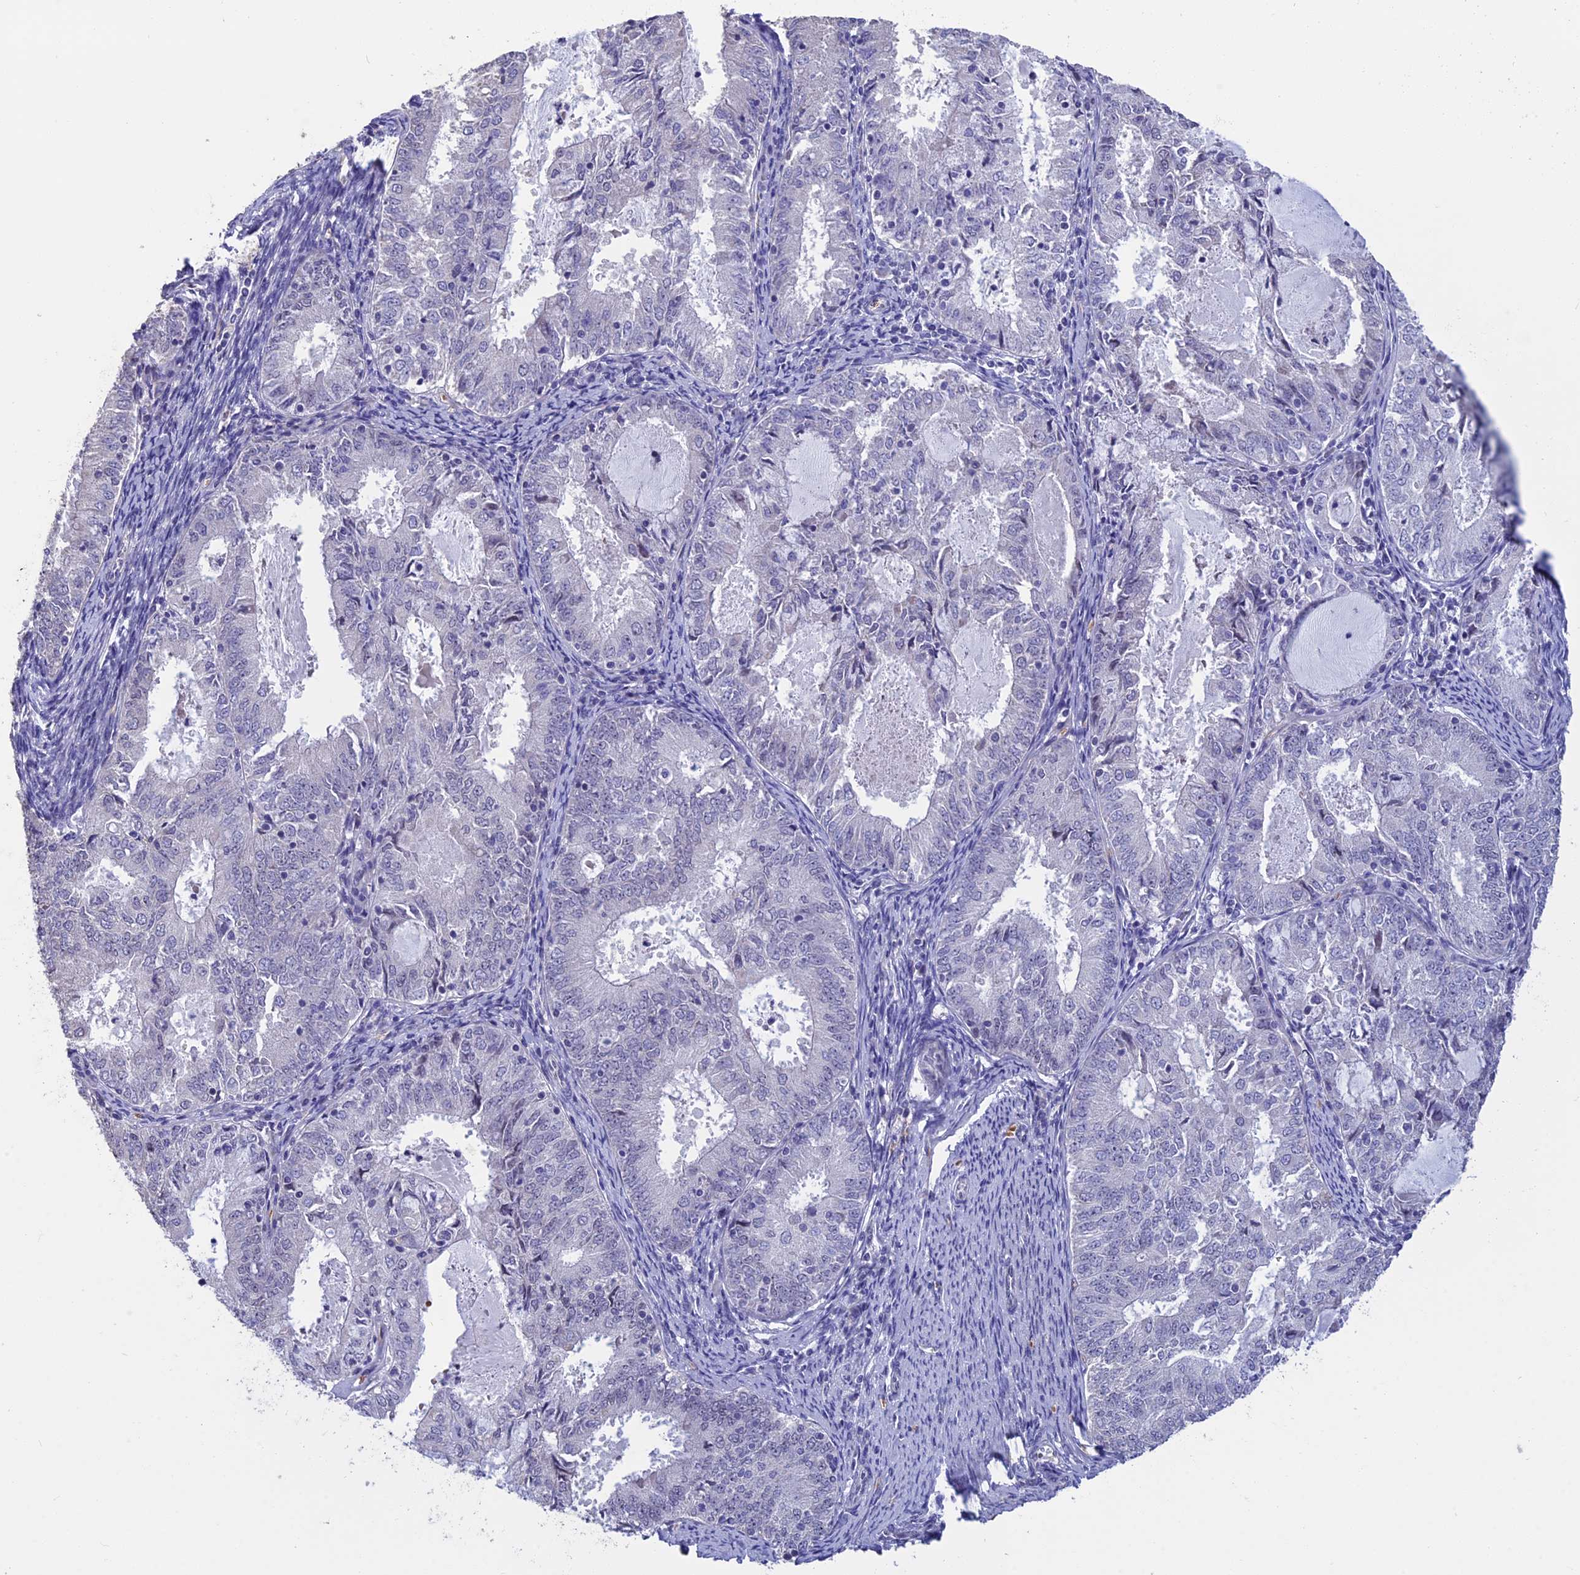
{"staining": {"intensity": "negative", "quantity": "none", "location": "none"}, "tissue": "endometrial cancer", "cell_type": "Tumor cells", "image_type": "cancer", "snomed": [{"axis": "morphology", "description": "Adenocarcinoma, NOS"}, {"axis": "topography", "description": "Endometrium"}], "caption": "This is an immunohistochemistry (IHC) histopathology image of endometrial cancer (adenocarcinoma). There is no staining in tumor cells.", "gene": "KNOP1", "patient": {"sex": "female", "age": 57}}